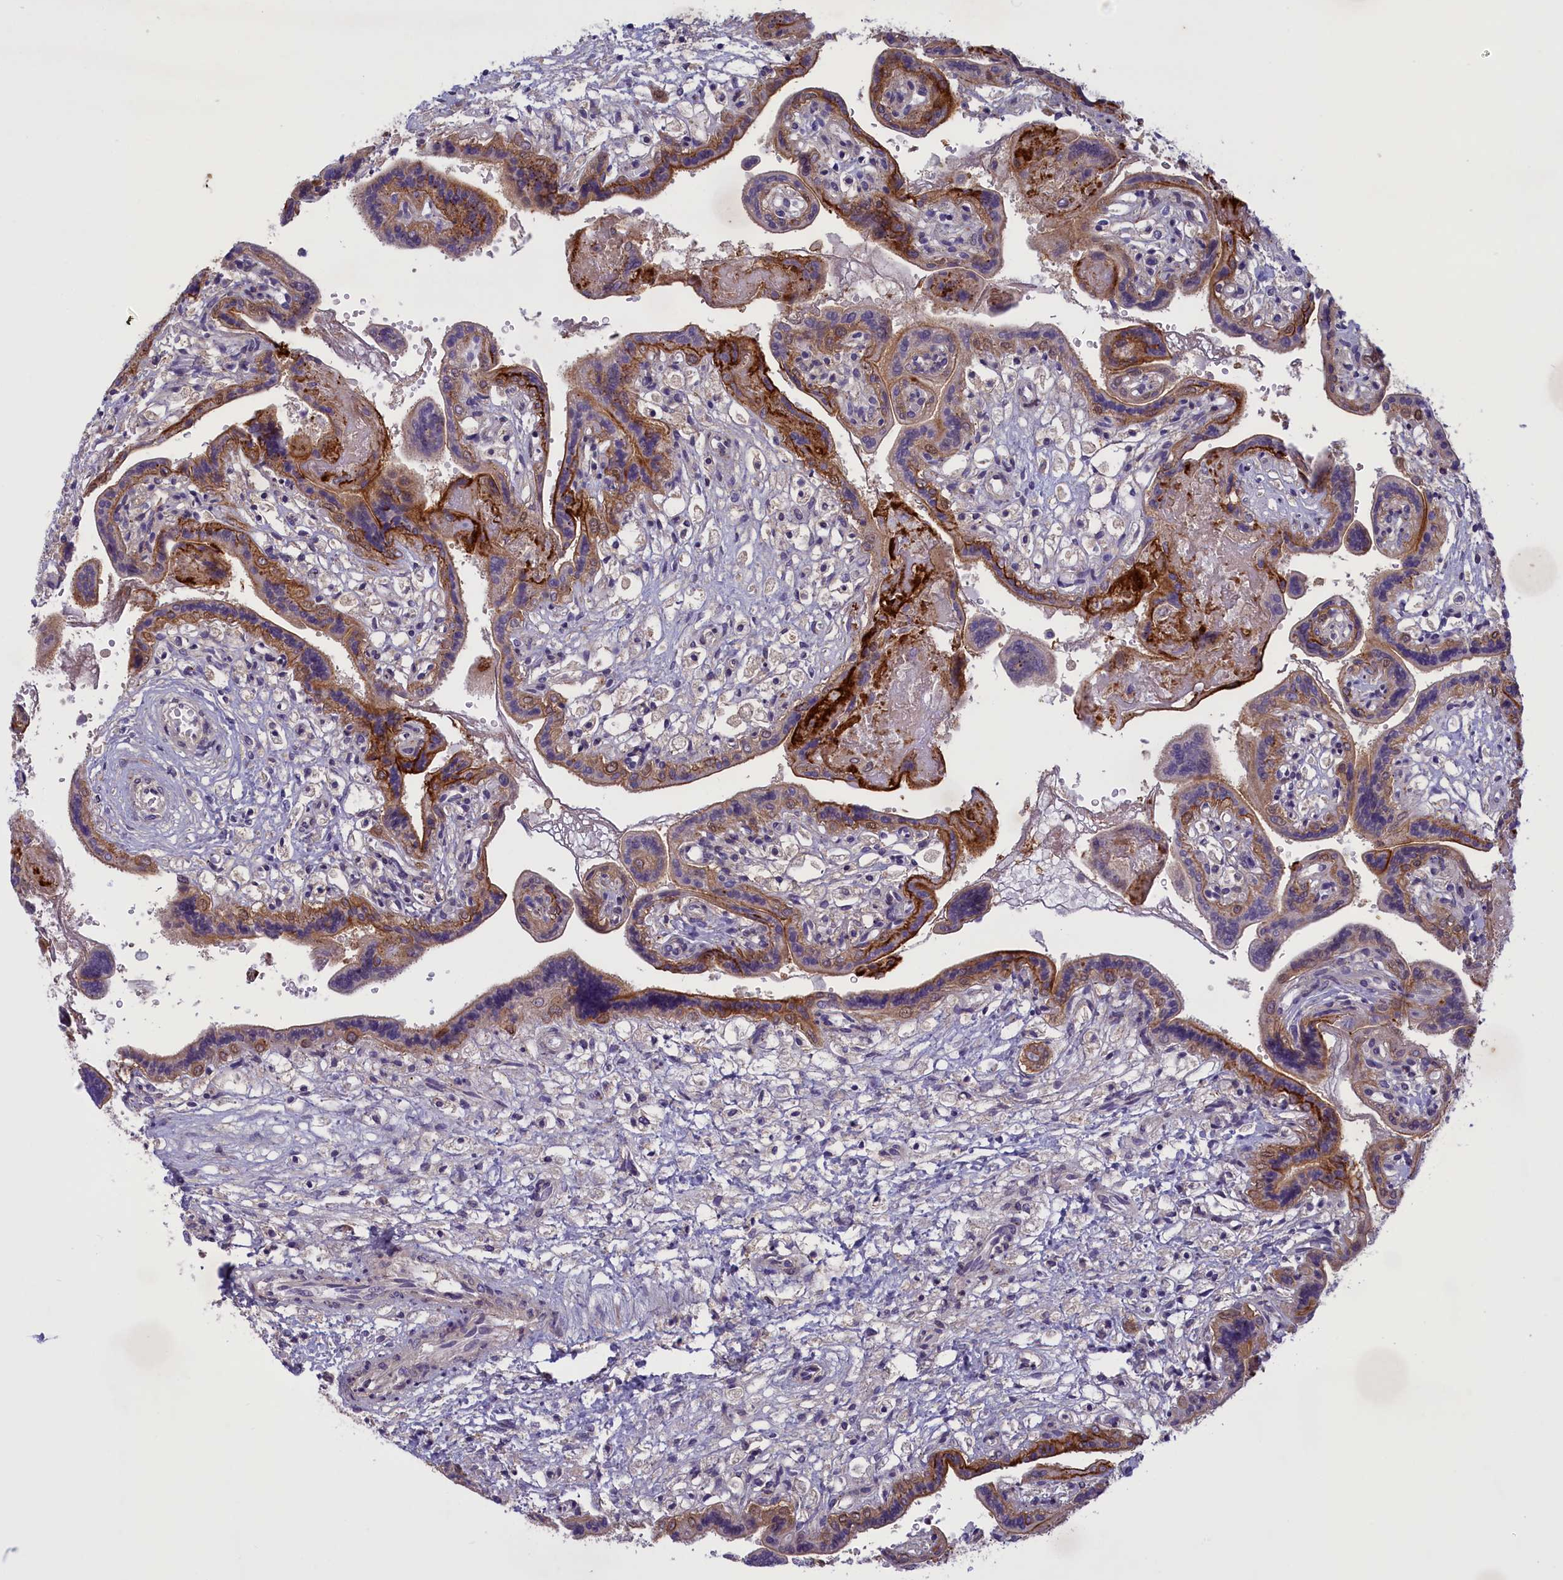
{"staining": {"intensity": "moderate", "quantity": ">75%", "location": "cytoplasmic/membranous"}, "tissue": "placenta", "cell_type": "Trophoblastic cells", "image_type": "normal", "snomed": [{"axis": "morphology", "description": "Normal tissue, NOS"}, {"axis": "topography", "description": "Placenta"}], "caption": "Brown immunohistochemical staining in normal placenta reveals moderate cytoplasmic/membranous staining in approximately >75% of trophoblastic cells.", "gene": "CORO2A", "patient": {"sex": "female", "age": 37}}